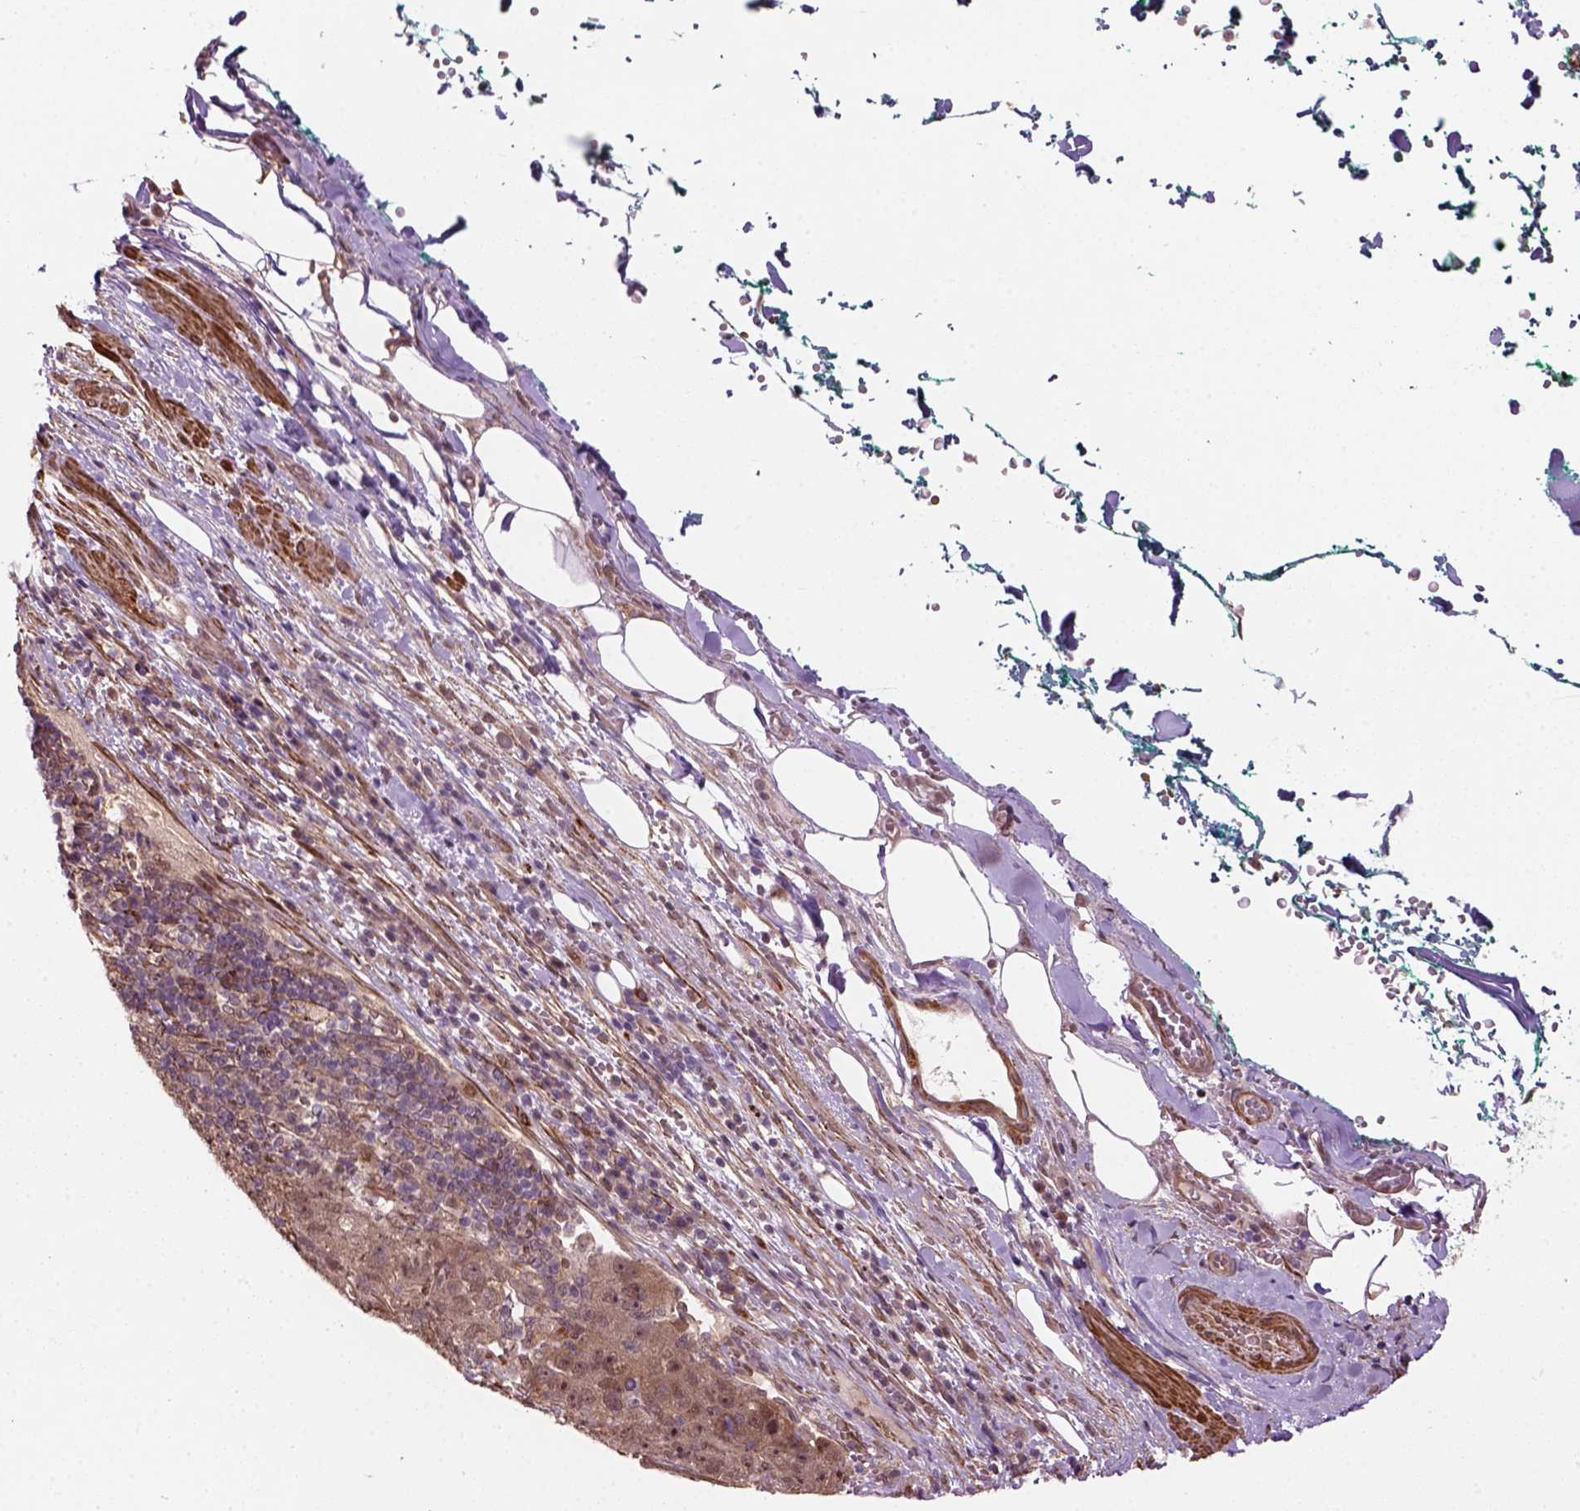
{"staining": {"intensity": "moderate", "quantity": "25%-75%", "location": "cytoplasmic/membranous,nuclear"}, "tissue": "pancreatic cancer", "cell_type": "Tumor cells", "image_type": "cancer", "snomed": [{"axis": "morphology", "description": "Adenocarcinoma, NOS"}, {"axis": "topography", "description": "Pancreas"}], "caption": "Pancreatic cancer was stained to show a protein in brown. There is medium levels of moderate cytoplasmic/membranous and nuclear expression in approximately 25%-75% of tumor cells.", "gene": "PSMD11", "patient": {"sex": "female", "age": 61}}